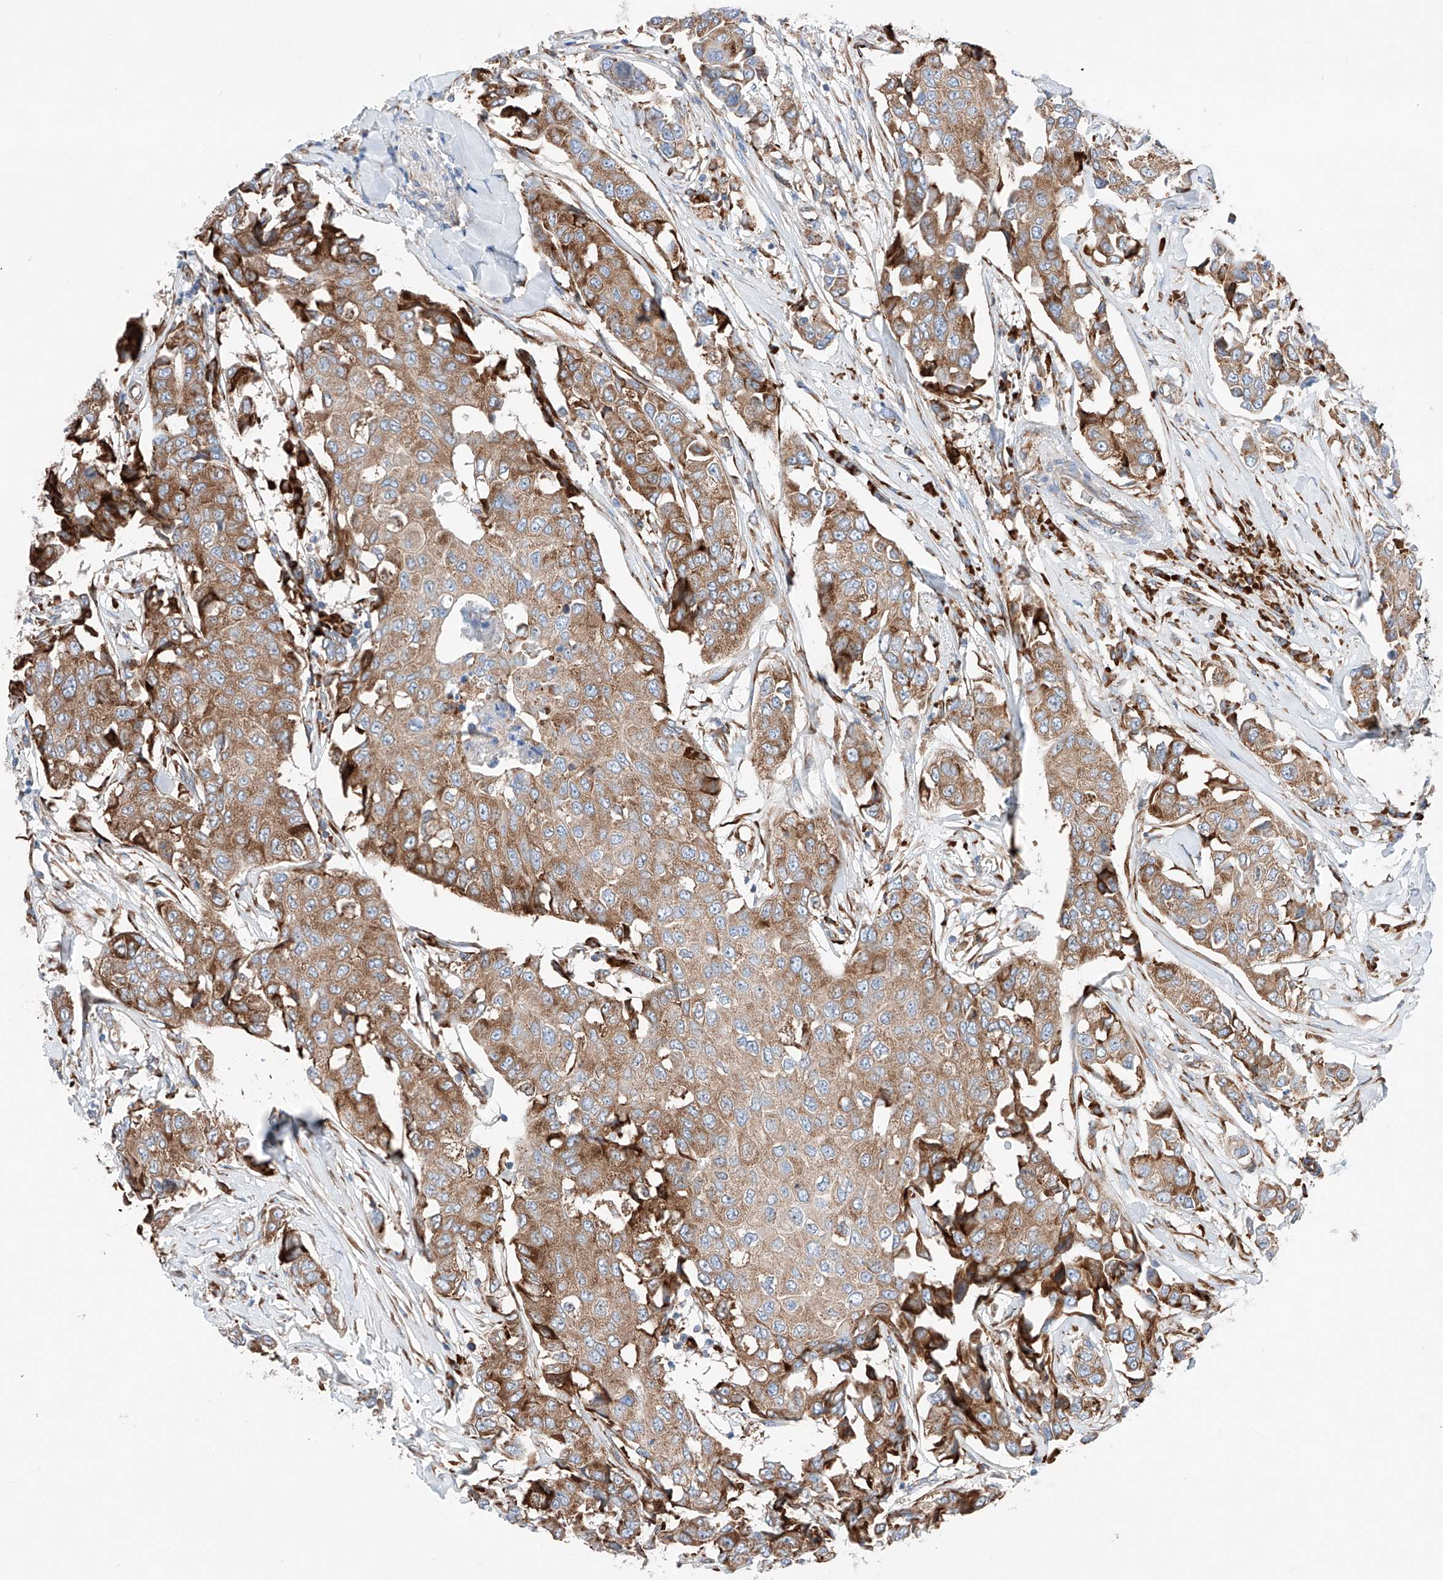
{"staining": {"intensity": "moderate", "quantity": ">75%", "location": "cytoplasmic/membranous"}, "tissue": "breast cancer", "cell_type": "Tumor cells", "image_type": "cancer", "snomed": [{"axis": "morphology", "description": "Duct carcinoma"}, {"axis": "topography", "description": "Breast"}], "caption": "Approximately >75% of tumor cells in human infiltrating ductal carcinoma (breast) demonstrate moderate cytoplasmic/membranous protein positivity as visualized by brown immunohistochemical staining.", "gene": "CRELD1", "patient": {"sex": "female", "age": 80}}